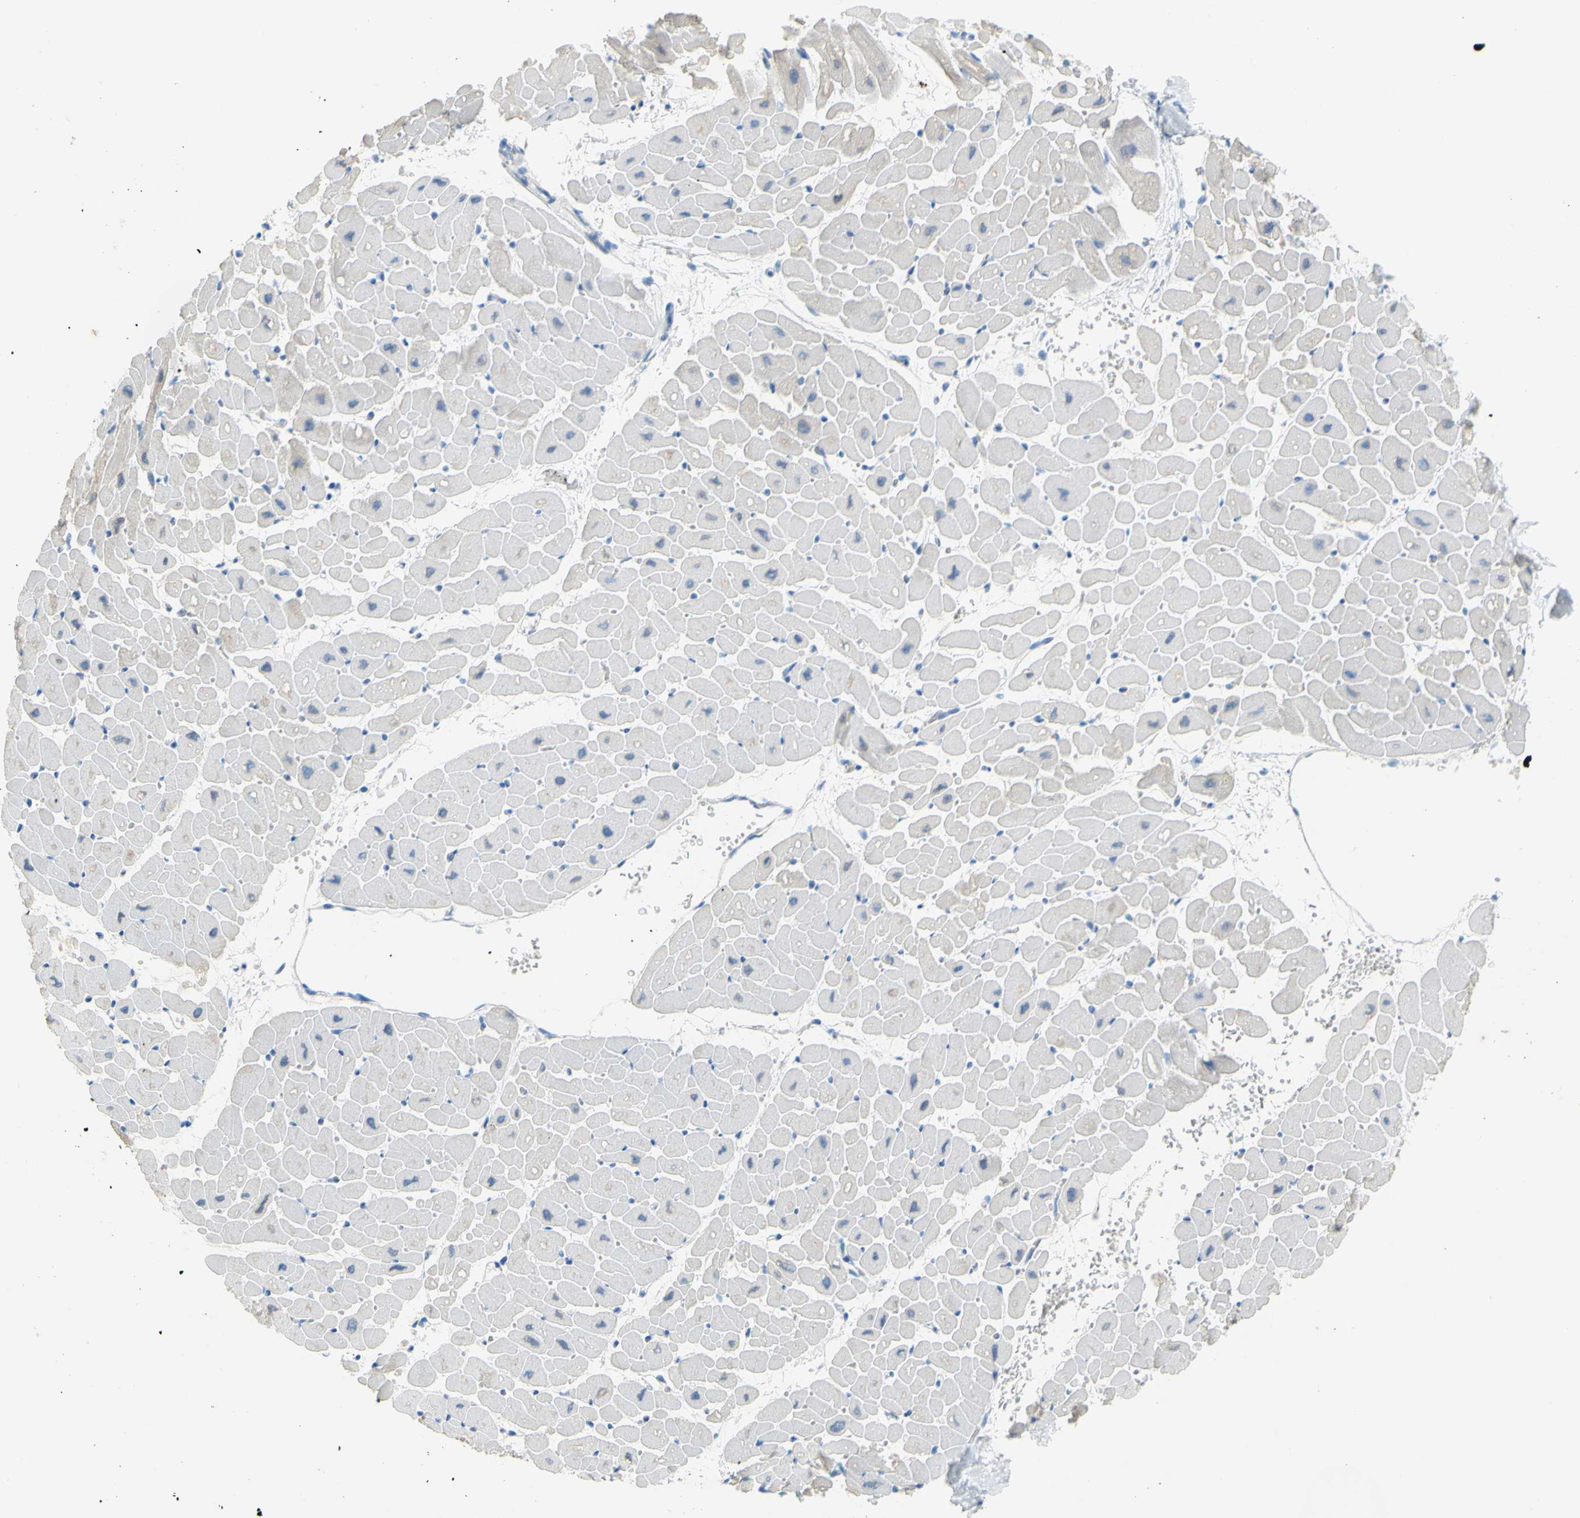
{"staining": {"intensity": "weak", "quantity": "<25%", "location": "cytoplasmic/membranous"}, "tissue": "heart muscle", "cell_type": "Cardiomyocytes", "image_type": "normal", "snomed": [{"axis": "morphology", "description": "Normal tissue, NOS"}, {"axis": "topography", "description": "Heart"}], "caption": "High power microscopy histopathology image of an immunohistochemistry image of normal heart muscle, revealing no significant expression in cardiomyocytes.", "gene": "DCT", "patient": {"sex": "male", "age": 45}}